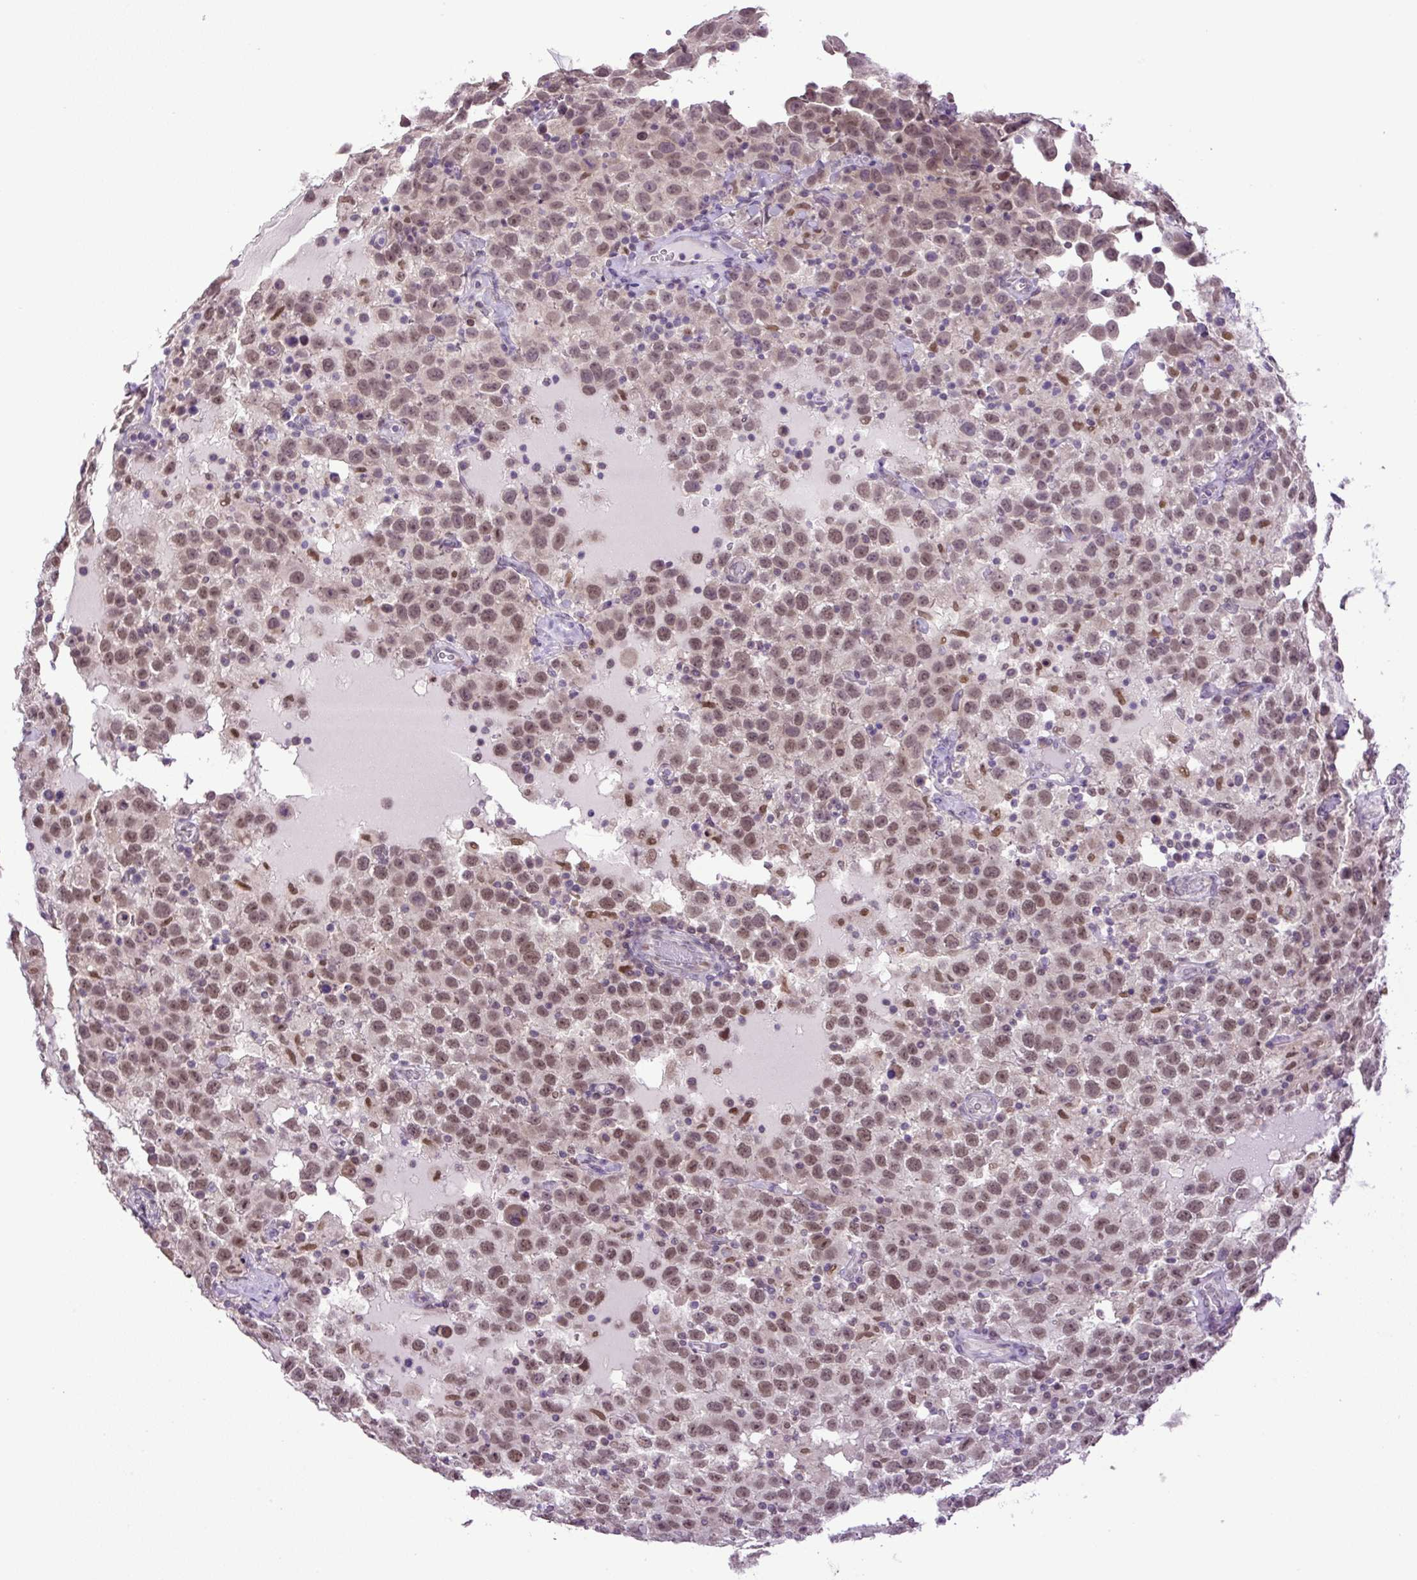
{"staining": {"intensity": "moderate", "quantity": ">75%", "location": "nuclear"}, "tissue": "testis cancer", "cell_type": "Tumor cells", "image_type": "cancer", "snomed": [{"axis": "morphology", "description": "Seminoma, NOS"}, {"axis": "topography", "description": "Testis"}], "caption": "Protein staining of testis cancer tissue reveals moderate nuclear staining in approximately >75% of tumor cells. (IHC, brightfield microscopy, high magnification).", "gene": "KPNA1", "patient": {"sex": "male", "age": 41}}